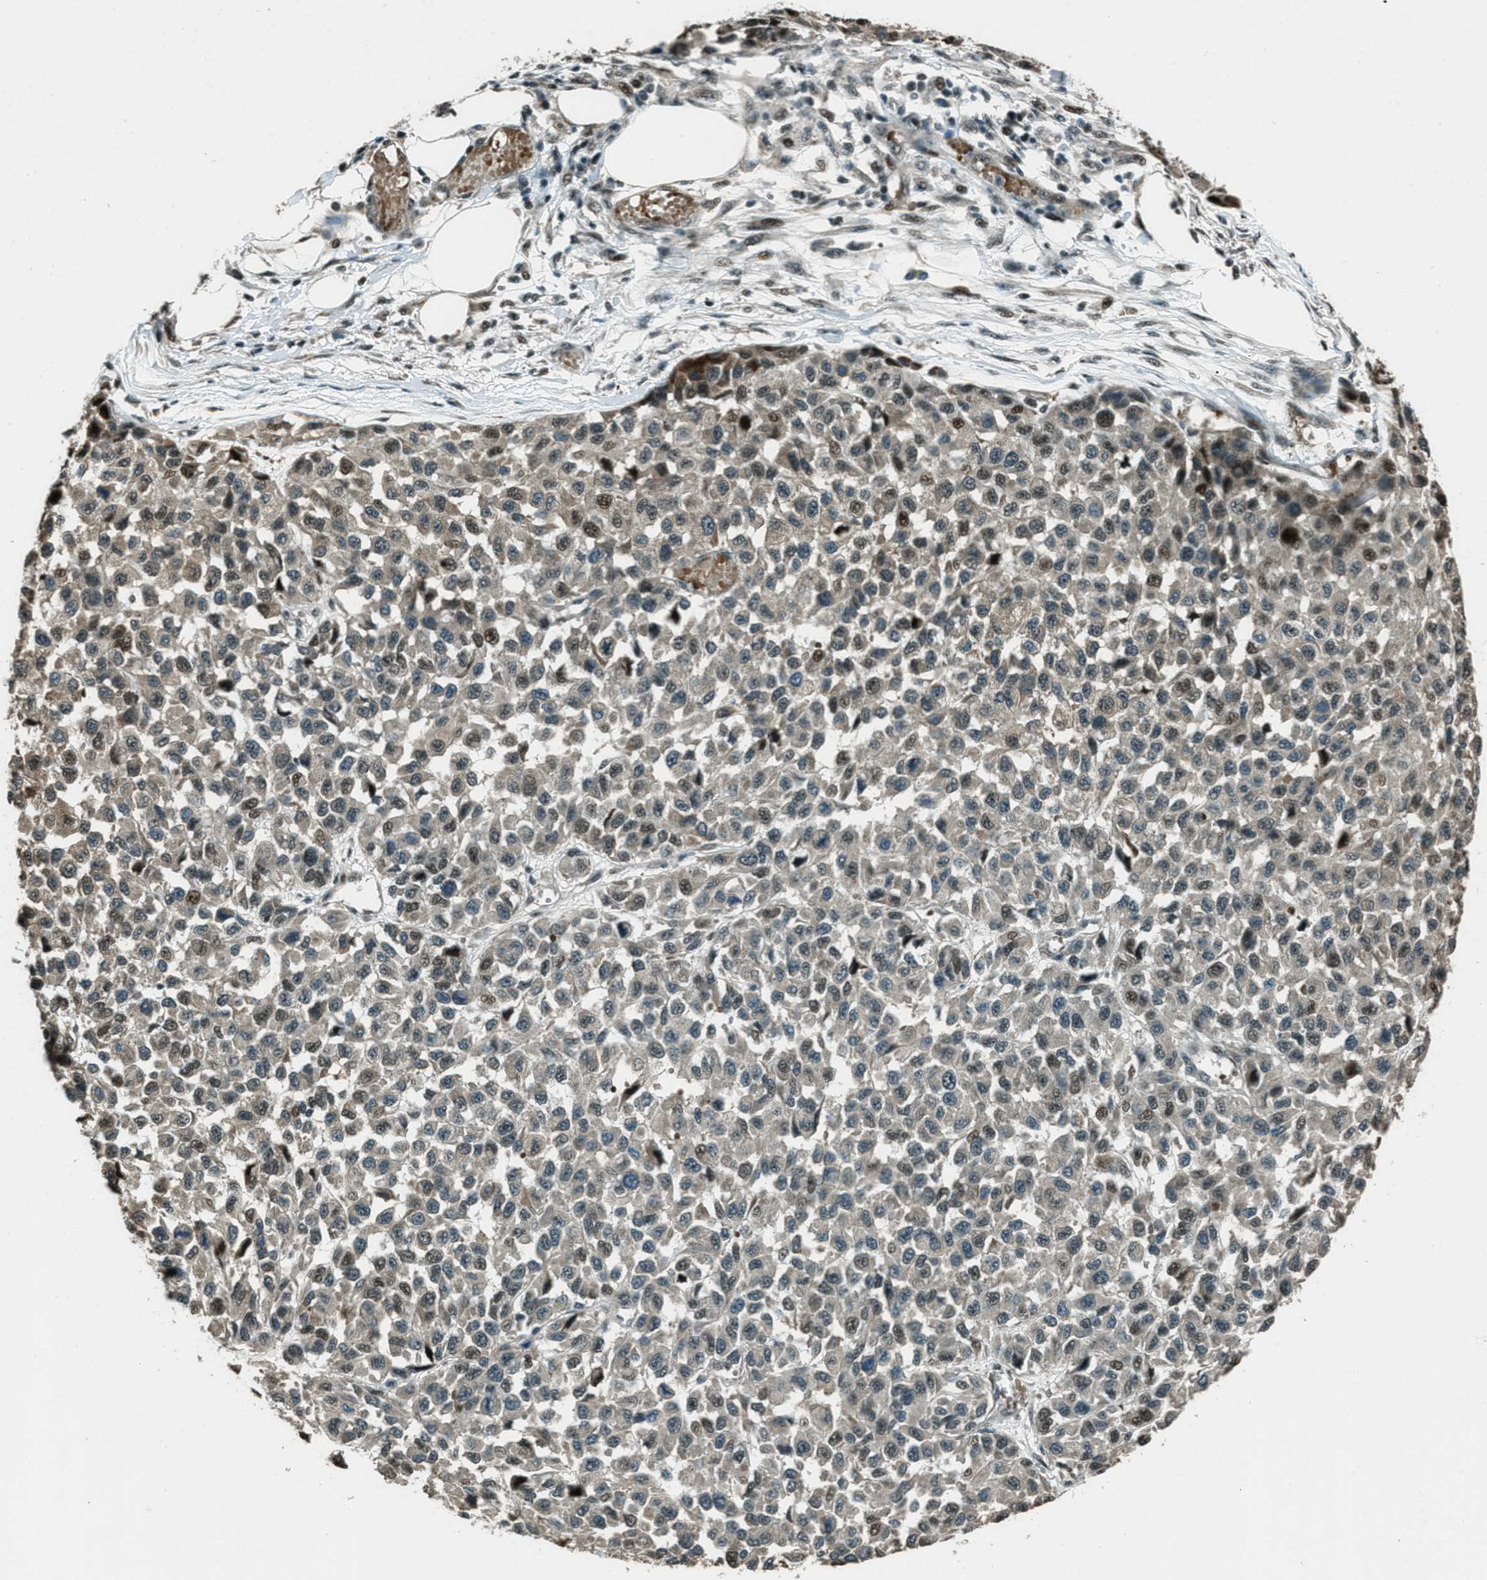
{"staining": {"intensity": "weak", "quantity": "<25%", "location": "nuclear"}, "tissue": "melanoma", "cell_type": "Tumor cells", "image_type": "cancer", "snomed": [{"axis": "morphology", "description": "Normal tissue, NOS"}, {"axis": "morphology", "description": "Malignant melanoma, NOS"}, {"axis": "topography", "description": "Skin"}], "caption": "Immunohistochemical staining of melanoma exhibits no significant expression in tumor cells.", "gene": "TARDBP", "patient": {"sex": "male", "age": 62}}